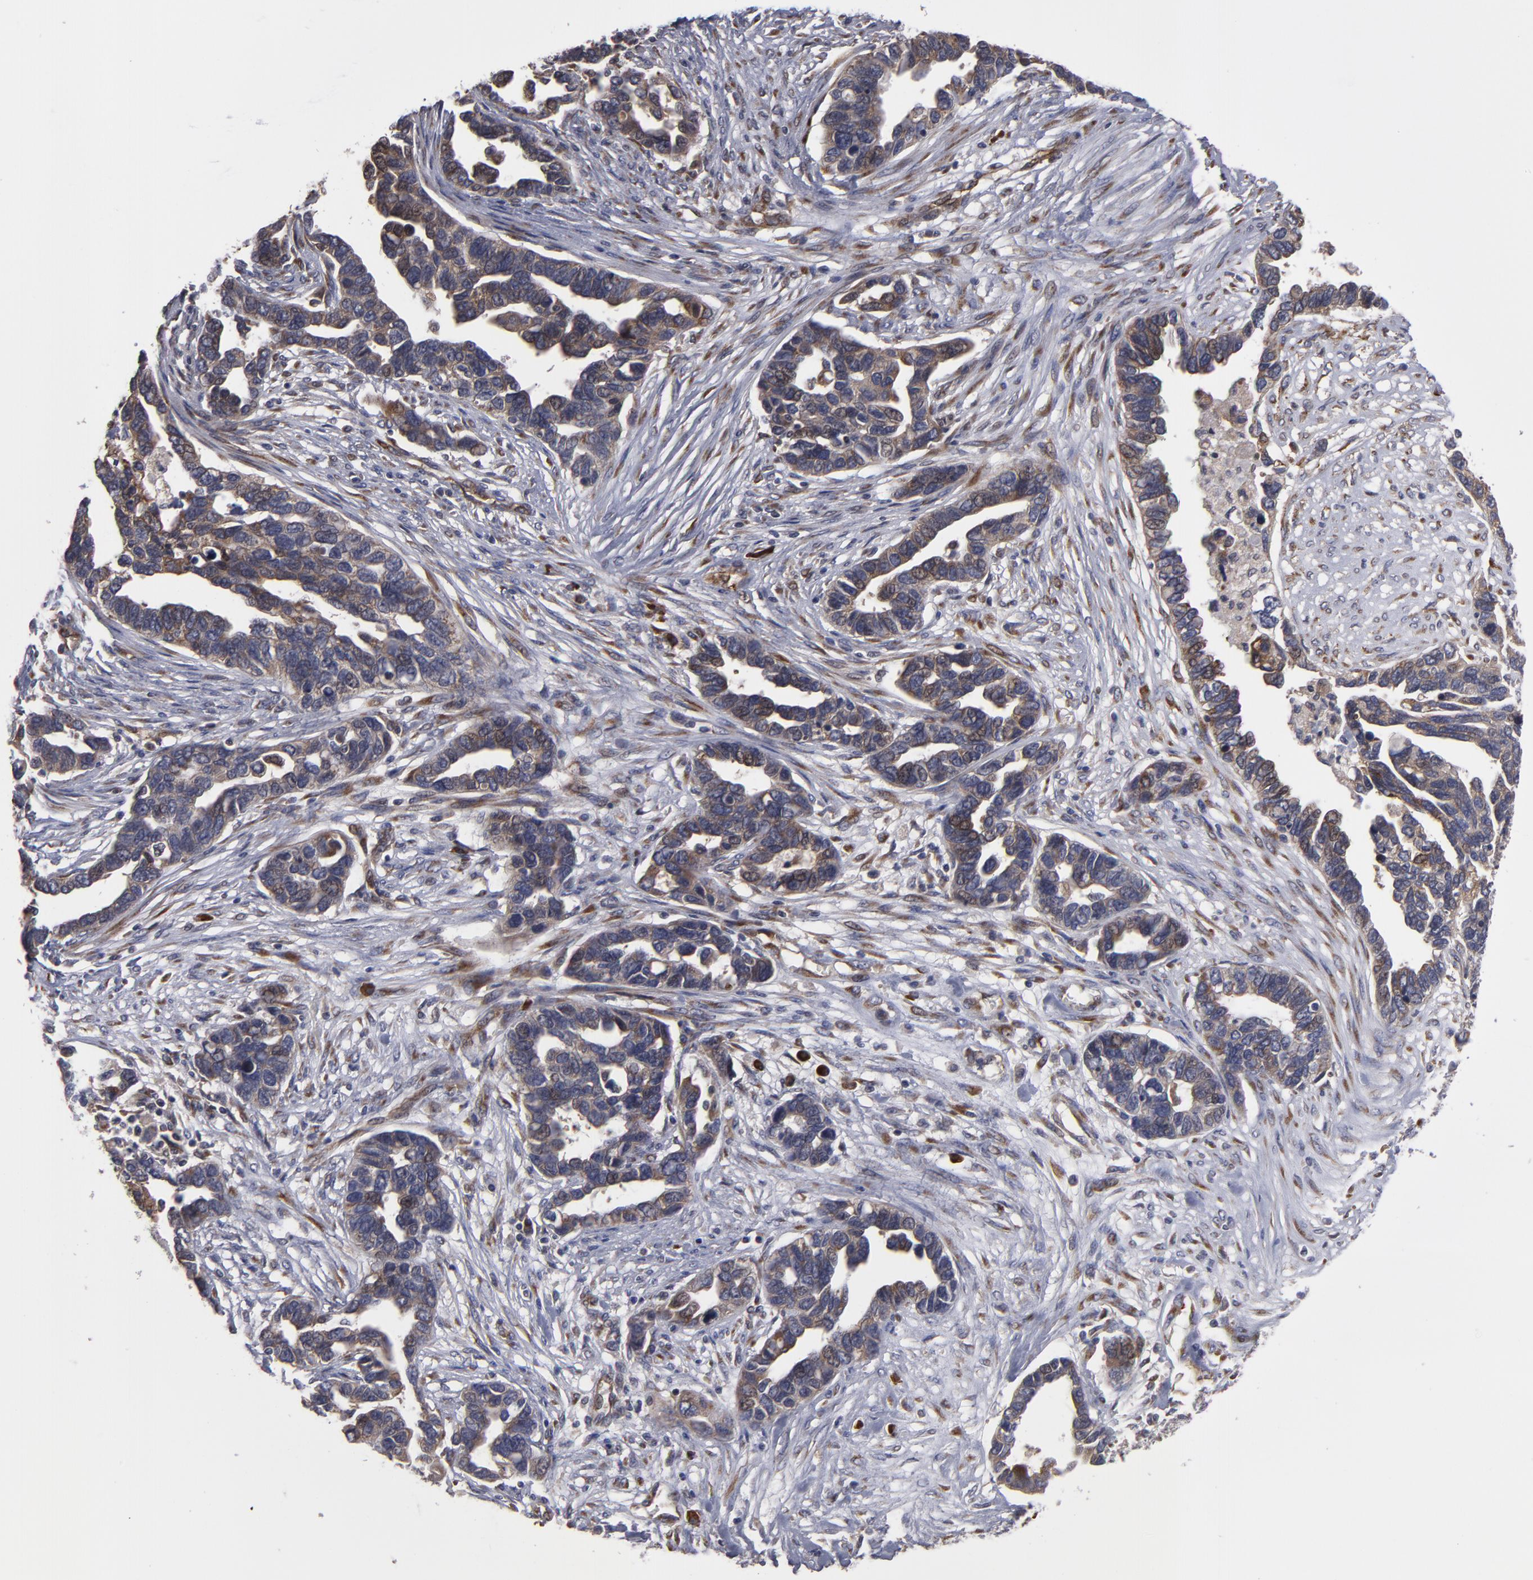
{"staining": {"intensity": "moderate", "quantity": ">75%", "location": "cytoplasmic/membranous"}, "tissue": "ovarian cancer", "cell_type": "Tumor cells", "image_type": "cancer", "snomed": [{"axis": "morphology", "description": "Cystadenocarcinoma, serous, NOS"}, {"axis": "topography", "description": "Ovary"}], "caption": "Ovarian cancer stained for a protein displays moderate cytoplasmic/membranous positivity in tumor cells. The protein is shown in brown color, while the nuclei are stained blue.", "gene": "SND1", "patient": {"sex": "female", "age": 54}}